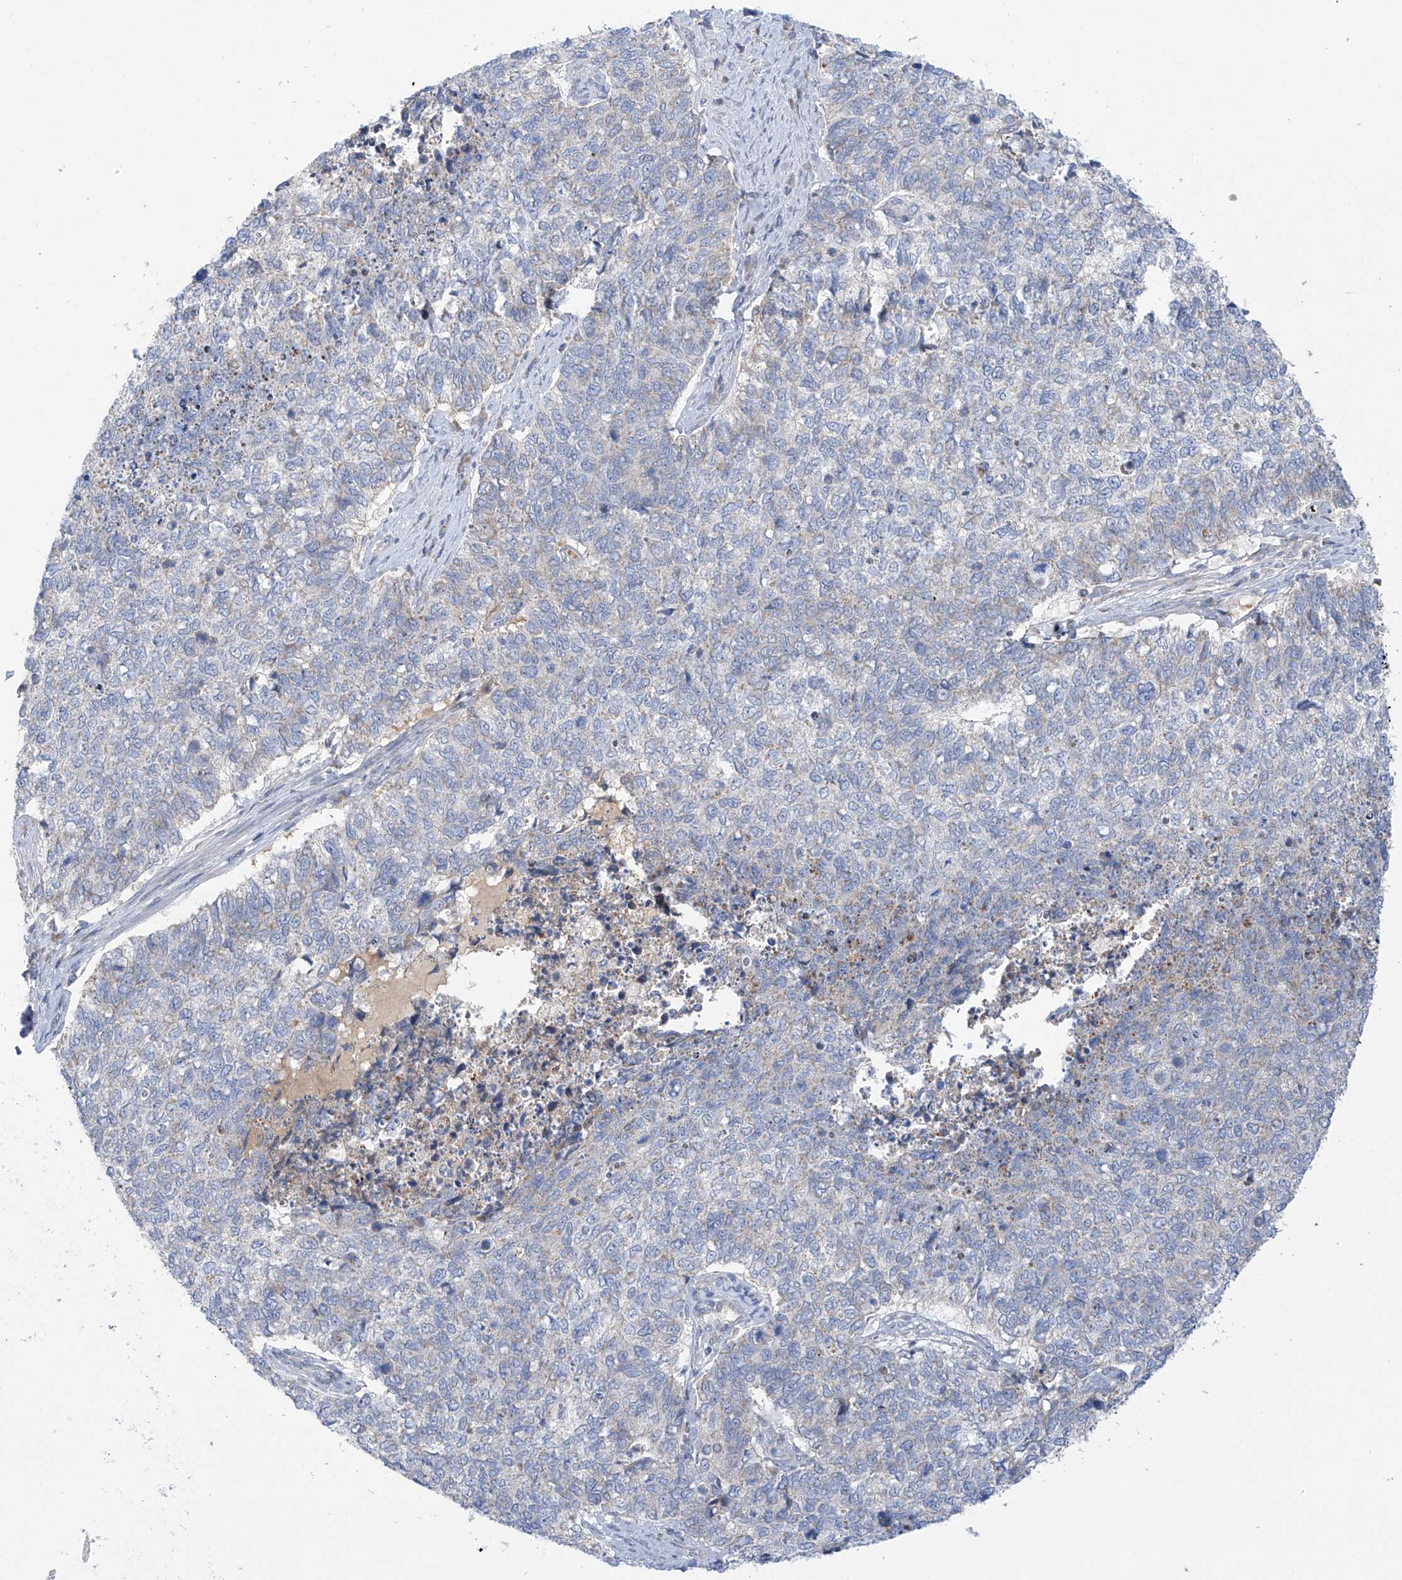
{"staining": {"intensity": "negative", "quantity": "none", "location": "none"}, "tissue": "cervical cancer", "cell_type": "Tumor cells", "image_type": "cancer", "snomed": [{"axis": "morphology", "description": "Squamous cell carcinoma, NOS"}, {"axis": "topography", "description": "Cervix"}], "caption": "There is no significant positivity in tumor cells of cervical cancer. (DAB (3,3'-diaminobenzidine) IHC, high magnification).", "gene": "METTL18", "patient": {"sex": "female", "age": 63}}